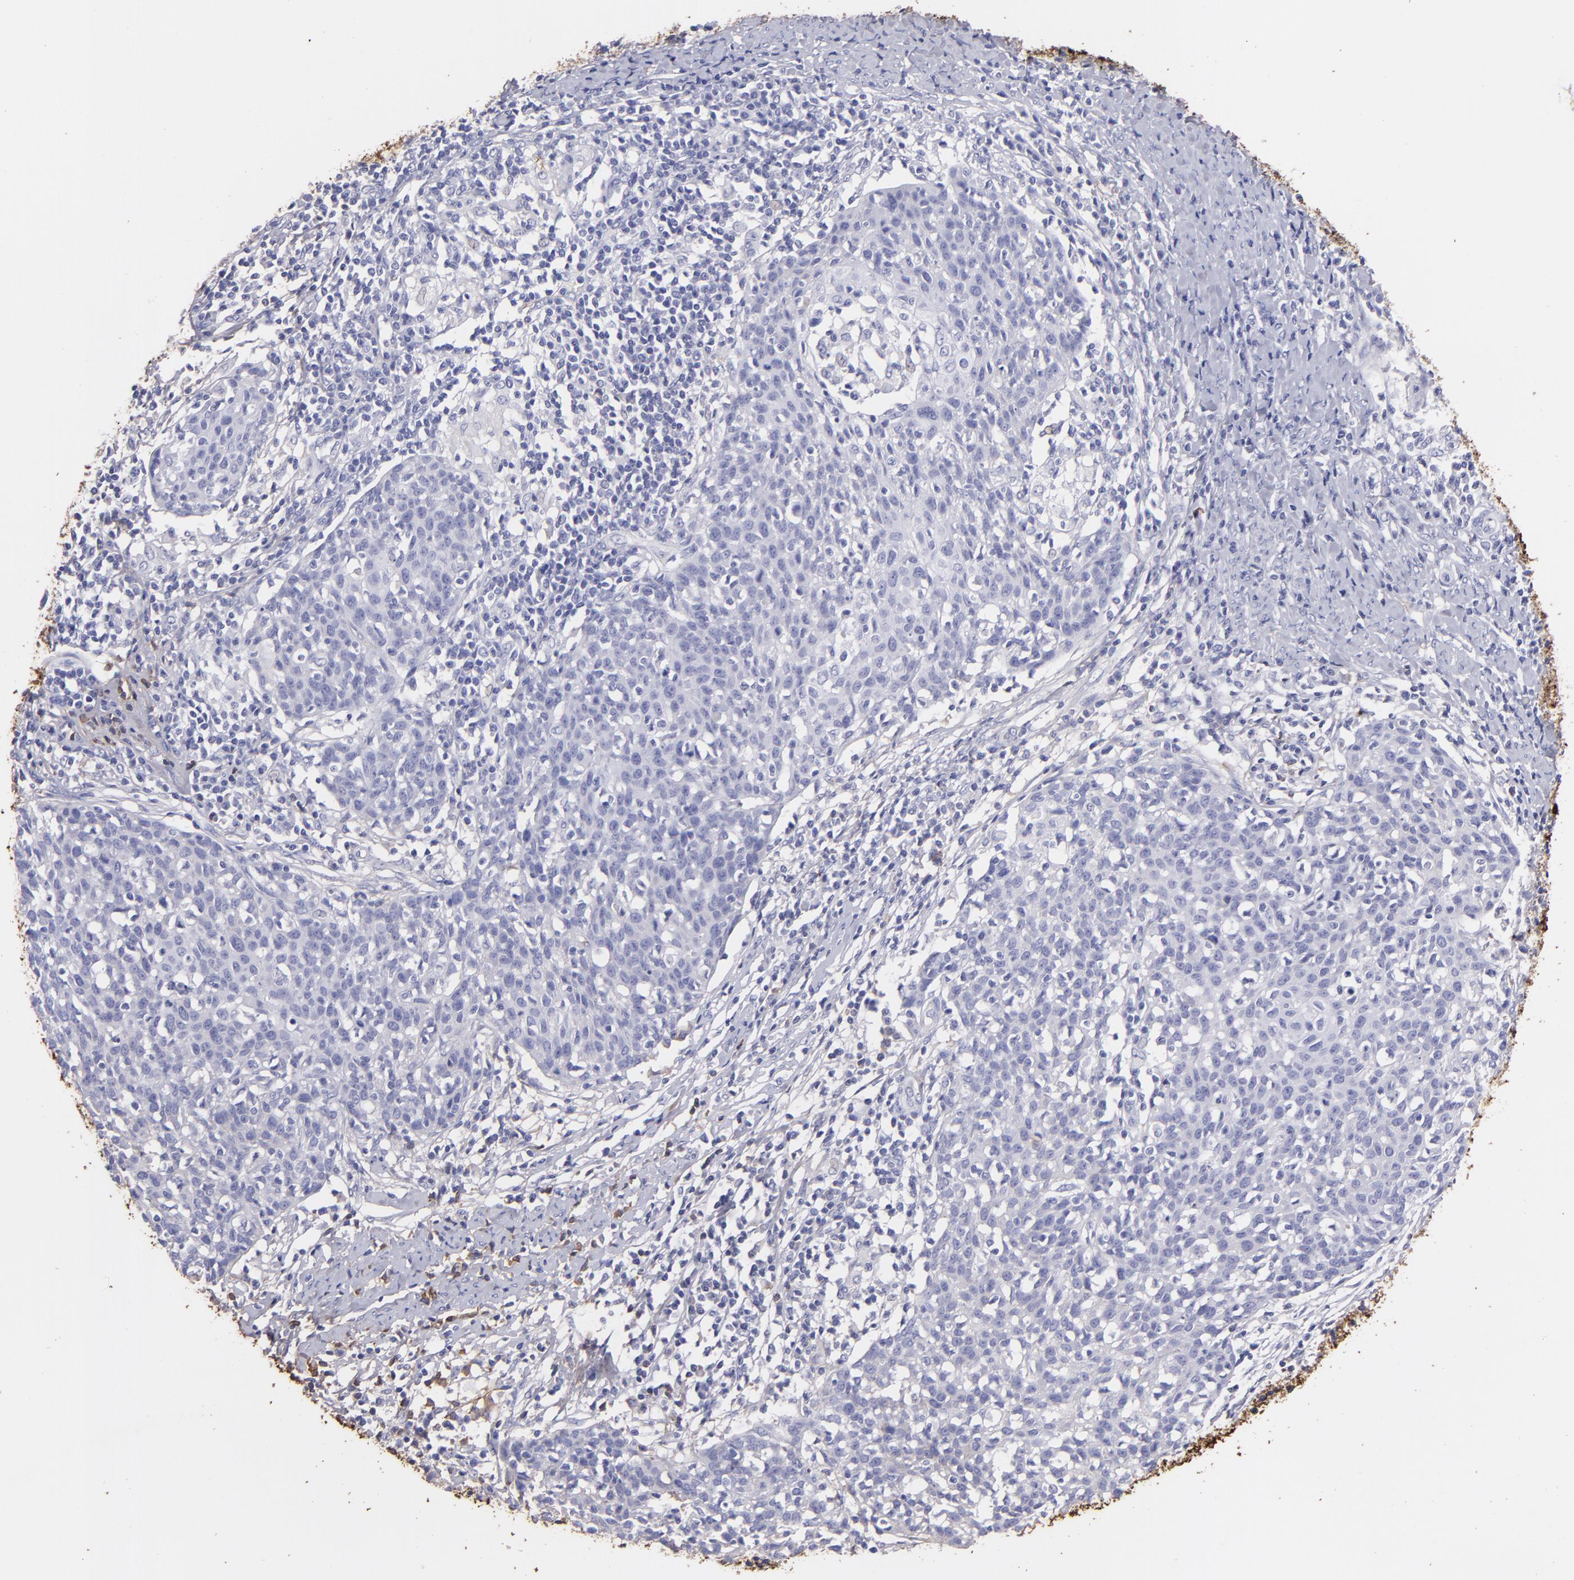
{"staining": {"intensity": "negative", "quantity": "none", "location": "none"}, "tissue": "cervical cancer", "cell_type": "Tumor cells", "image_type": "cancer", "snomed": [{"axis": "morphology", "description": "Squamous cell carcinoma, NOS"}, {"axis": "topography", "description": "Cervix"}], "caption": "A micrograph of cervical squamous cell carcinoma stained for a protein shows no brown staining in tumor cells.", "gene": "FGB", "patient": {"sex": "female", "age": 38}}